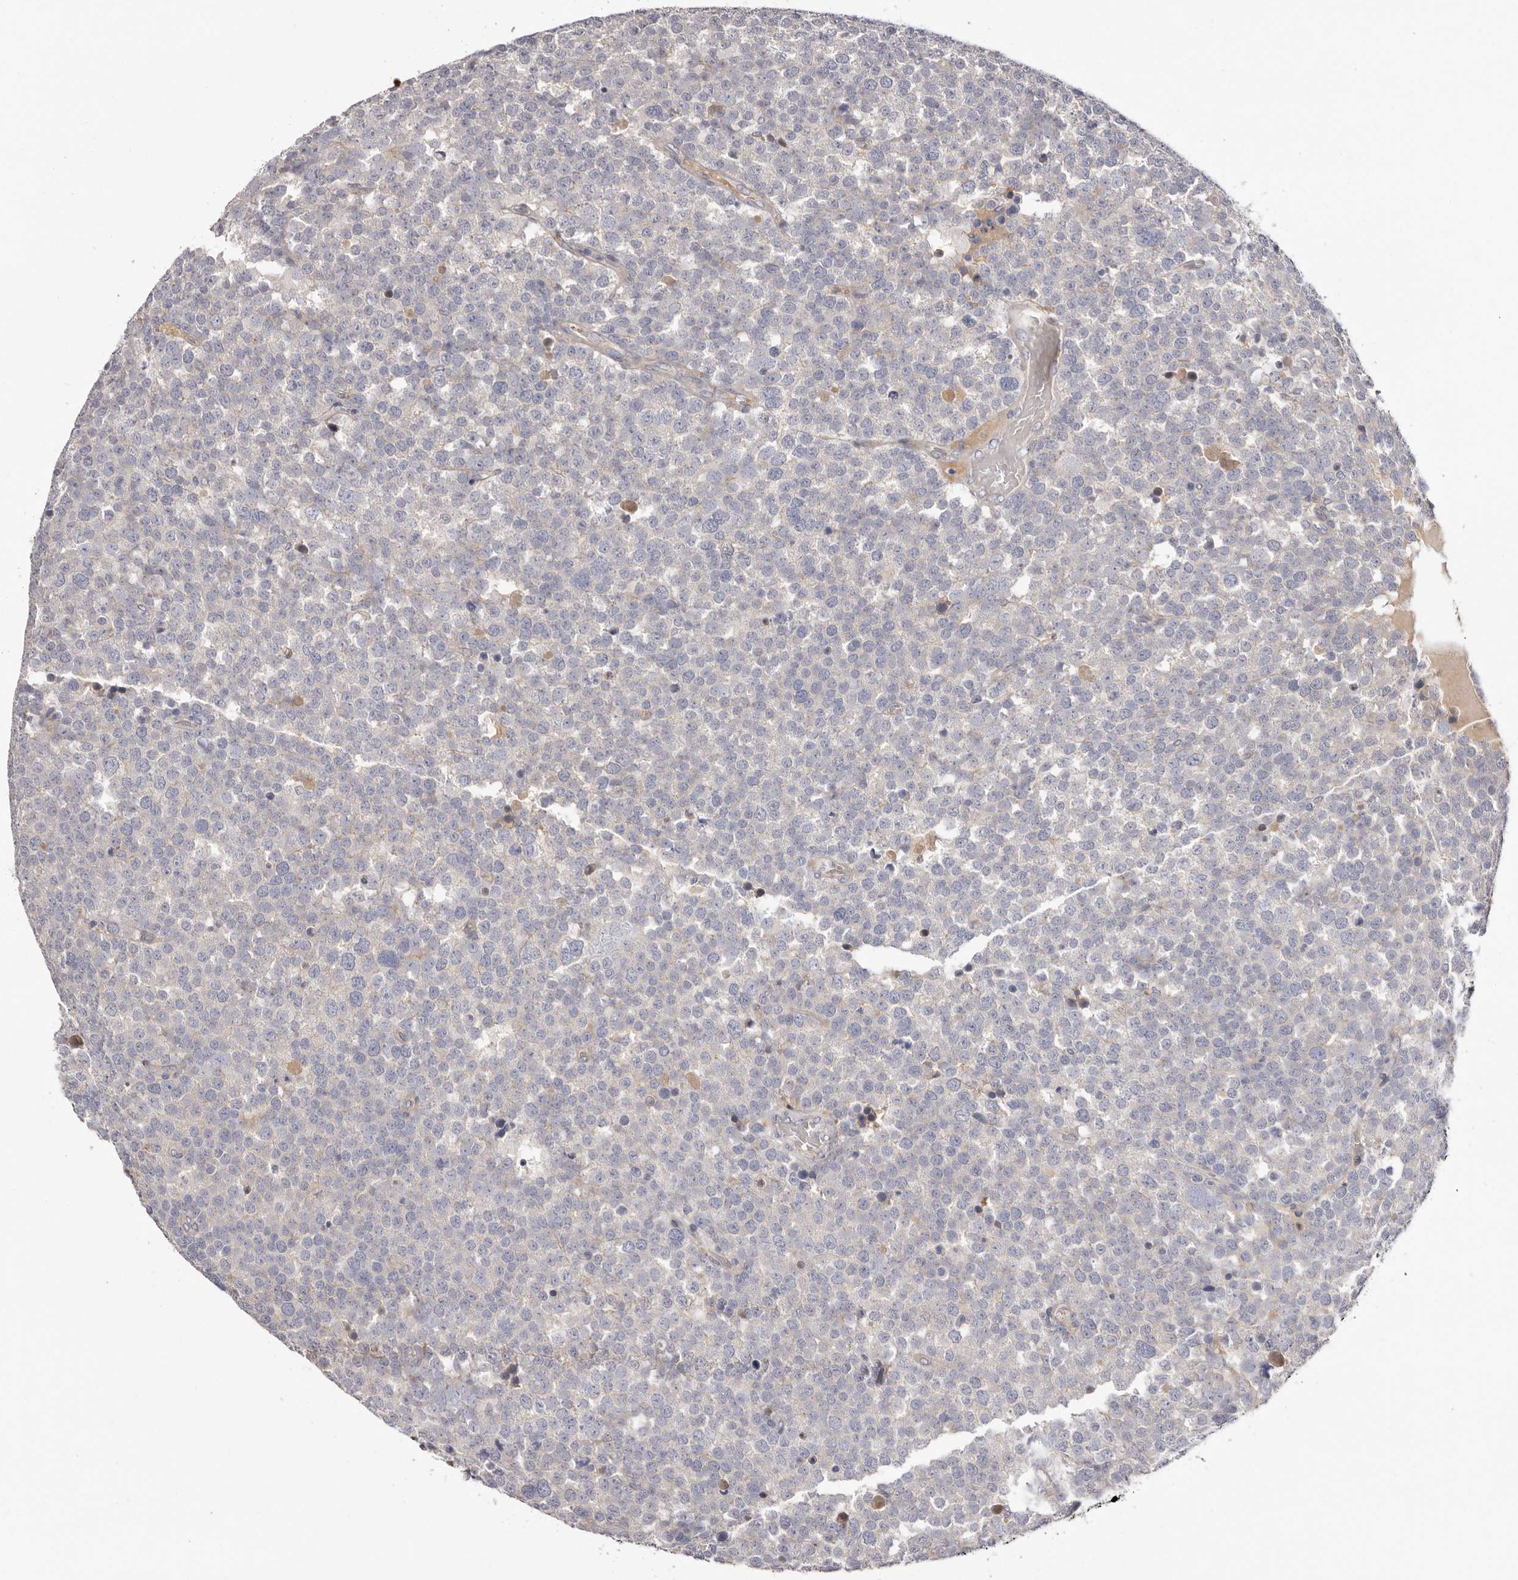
{"staining": {"intensity": "negative", "quantity": "none", "location": "none"}, "tissue": "testis cancer", "cell_type": "Tumor cells", "image_type": "cancer", "snomed": [{"axis": "morphology", "description": "Seminoma, NOS"}, {"axis": "topography", "description": "Testis"}], "caption": "An immunohistochemistry histopathology image of seminoma (testis) is shown. There is no staining in tumor cells of seminoma (testis).", "gene": "STK16", "patient": {"sex": "male", "age": 71}}